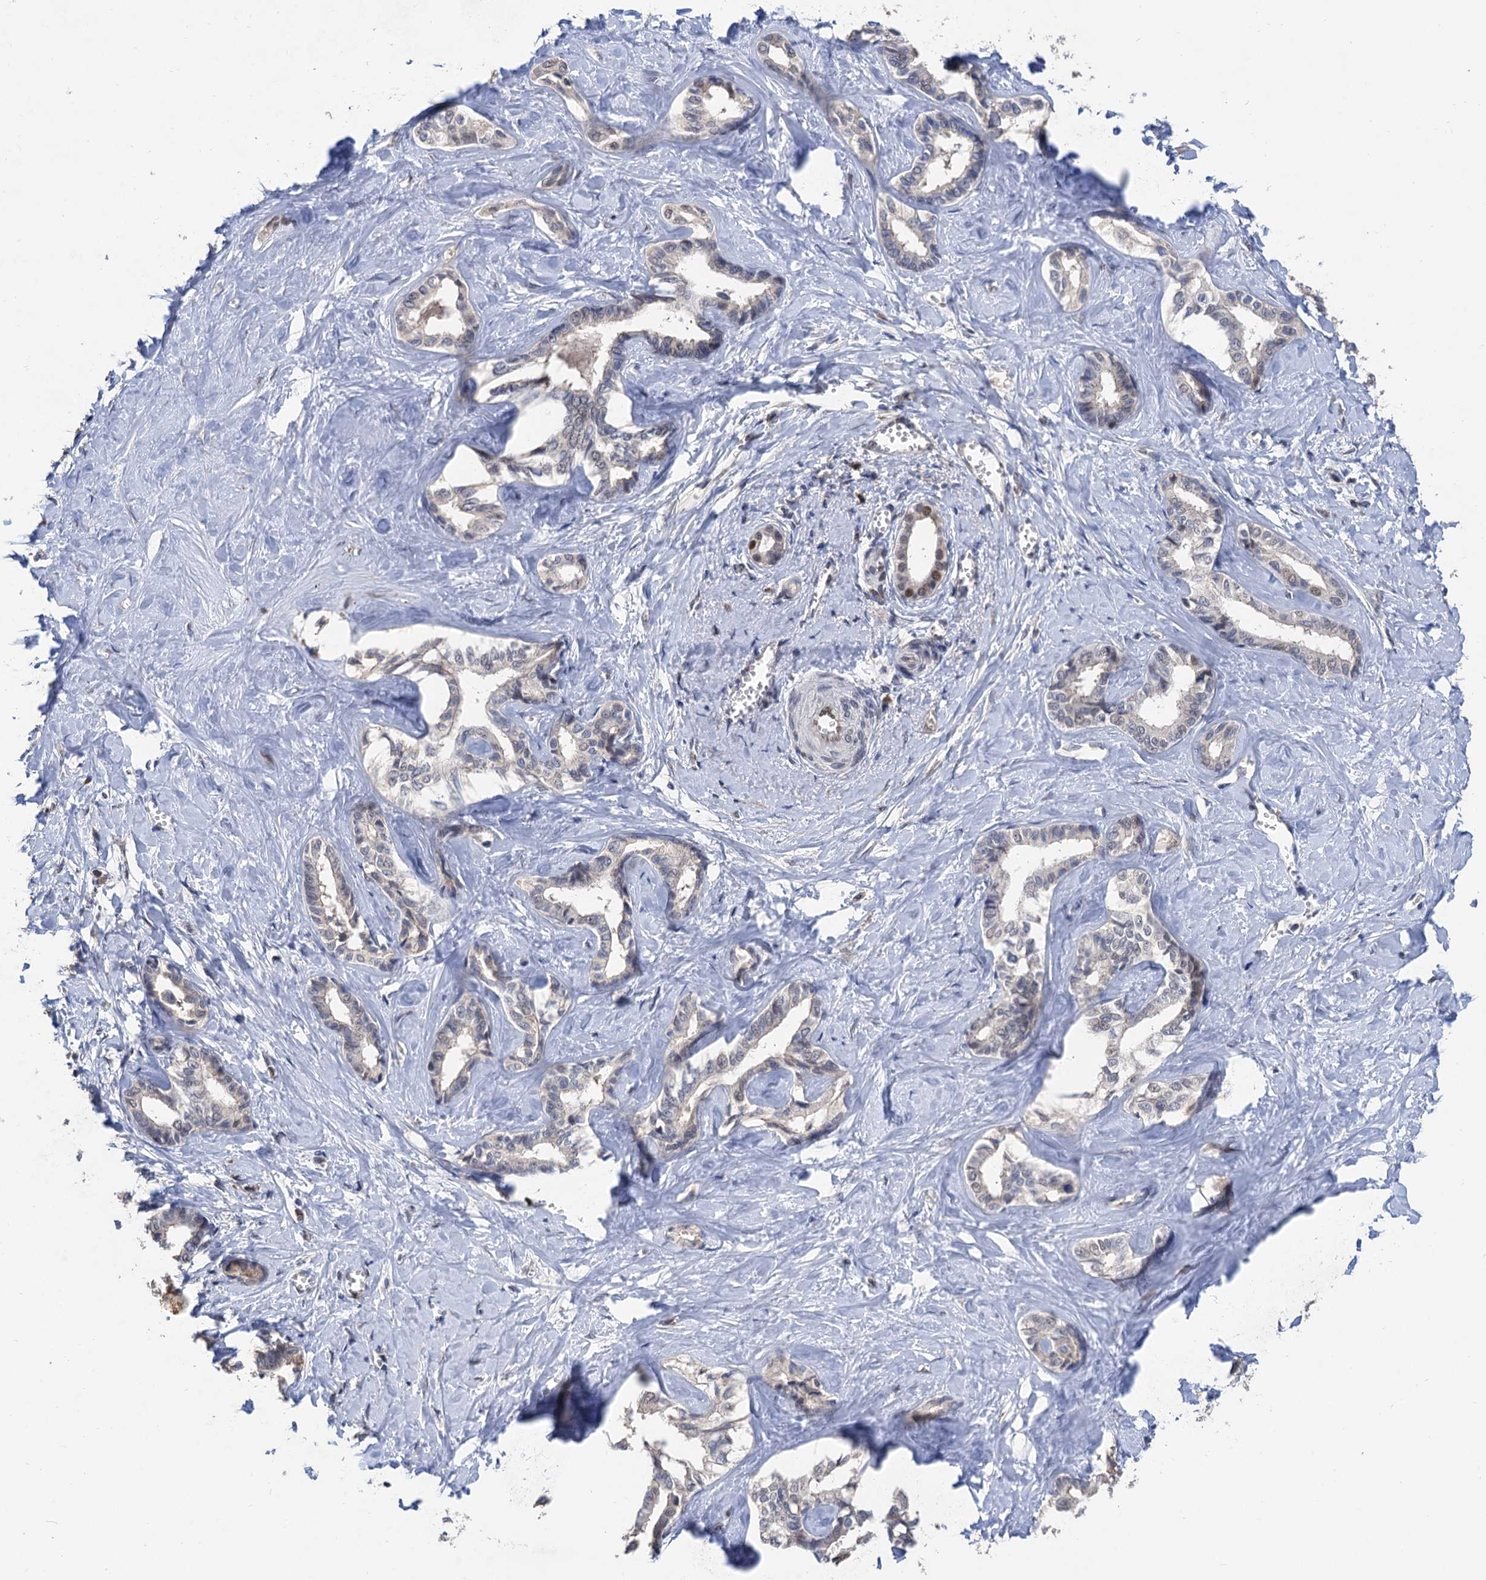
{"staining": {"intensity": "weak", "quantity": "<25%", "location": "cytoplasmic/membranous,nuclear"}, "tissue": "liver cancer", "cell_type": "Tumor cells", "image_type": "cancer", "snomed": [{"axis": "morphology", "description": "Cholangiocarcinoma"}, {"axis": "topography", "description": "Liver"}], "caption": "Immunohistochemistry of human liver cancer reveals no expression in tumor cells.", "gene": "TSEN34", "patient": {"sex": "female", "age": 77}}